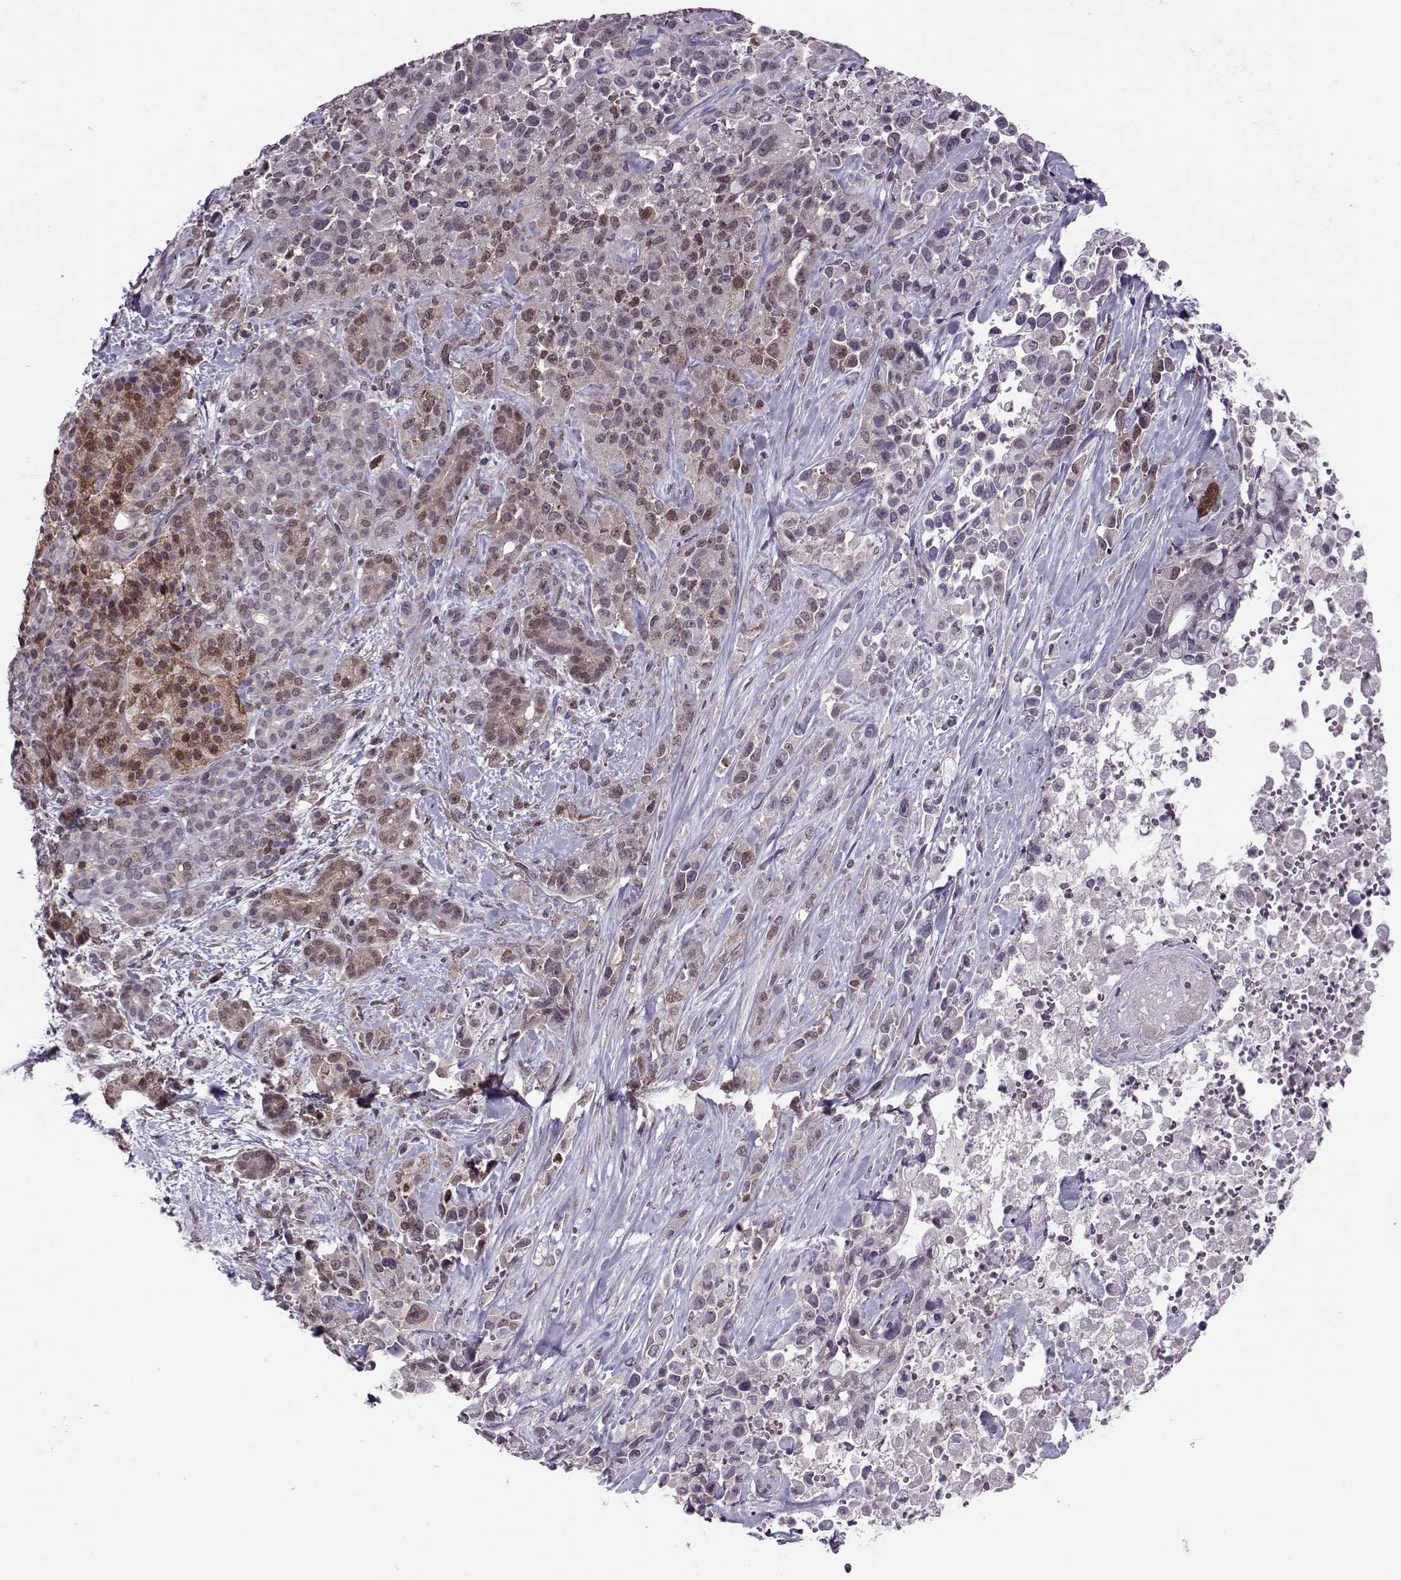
{"staining": {"intensity": "moderate", "quantity": "<25%", "location": "cytoplasmic/membranous,nuclear"}, "tissue": "pancreatic cancer", "cell_type": "Tumor cells", "image_type": "cancer", "snomed": [{"axis": "morphology", "description": "Adenocarcinoma, NOS"}, {"axis": "topography", "description": "Pancreas"}], "caption": "A brown stain labels moderate cytoplasmic/membranous and nuclear positivity of a protein in human pancreatic cancer tumor cells.", "gene": "CDK4", "patient": {"sex": "male", "age": 44}}